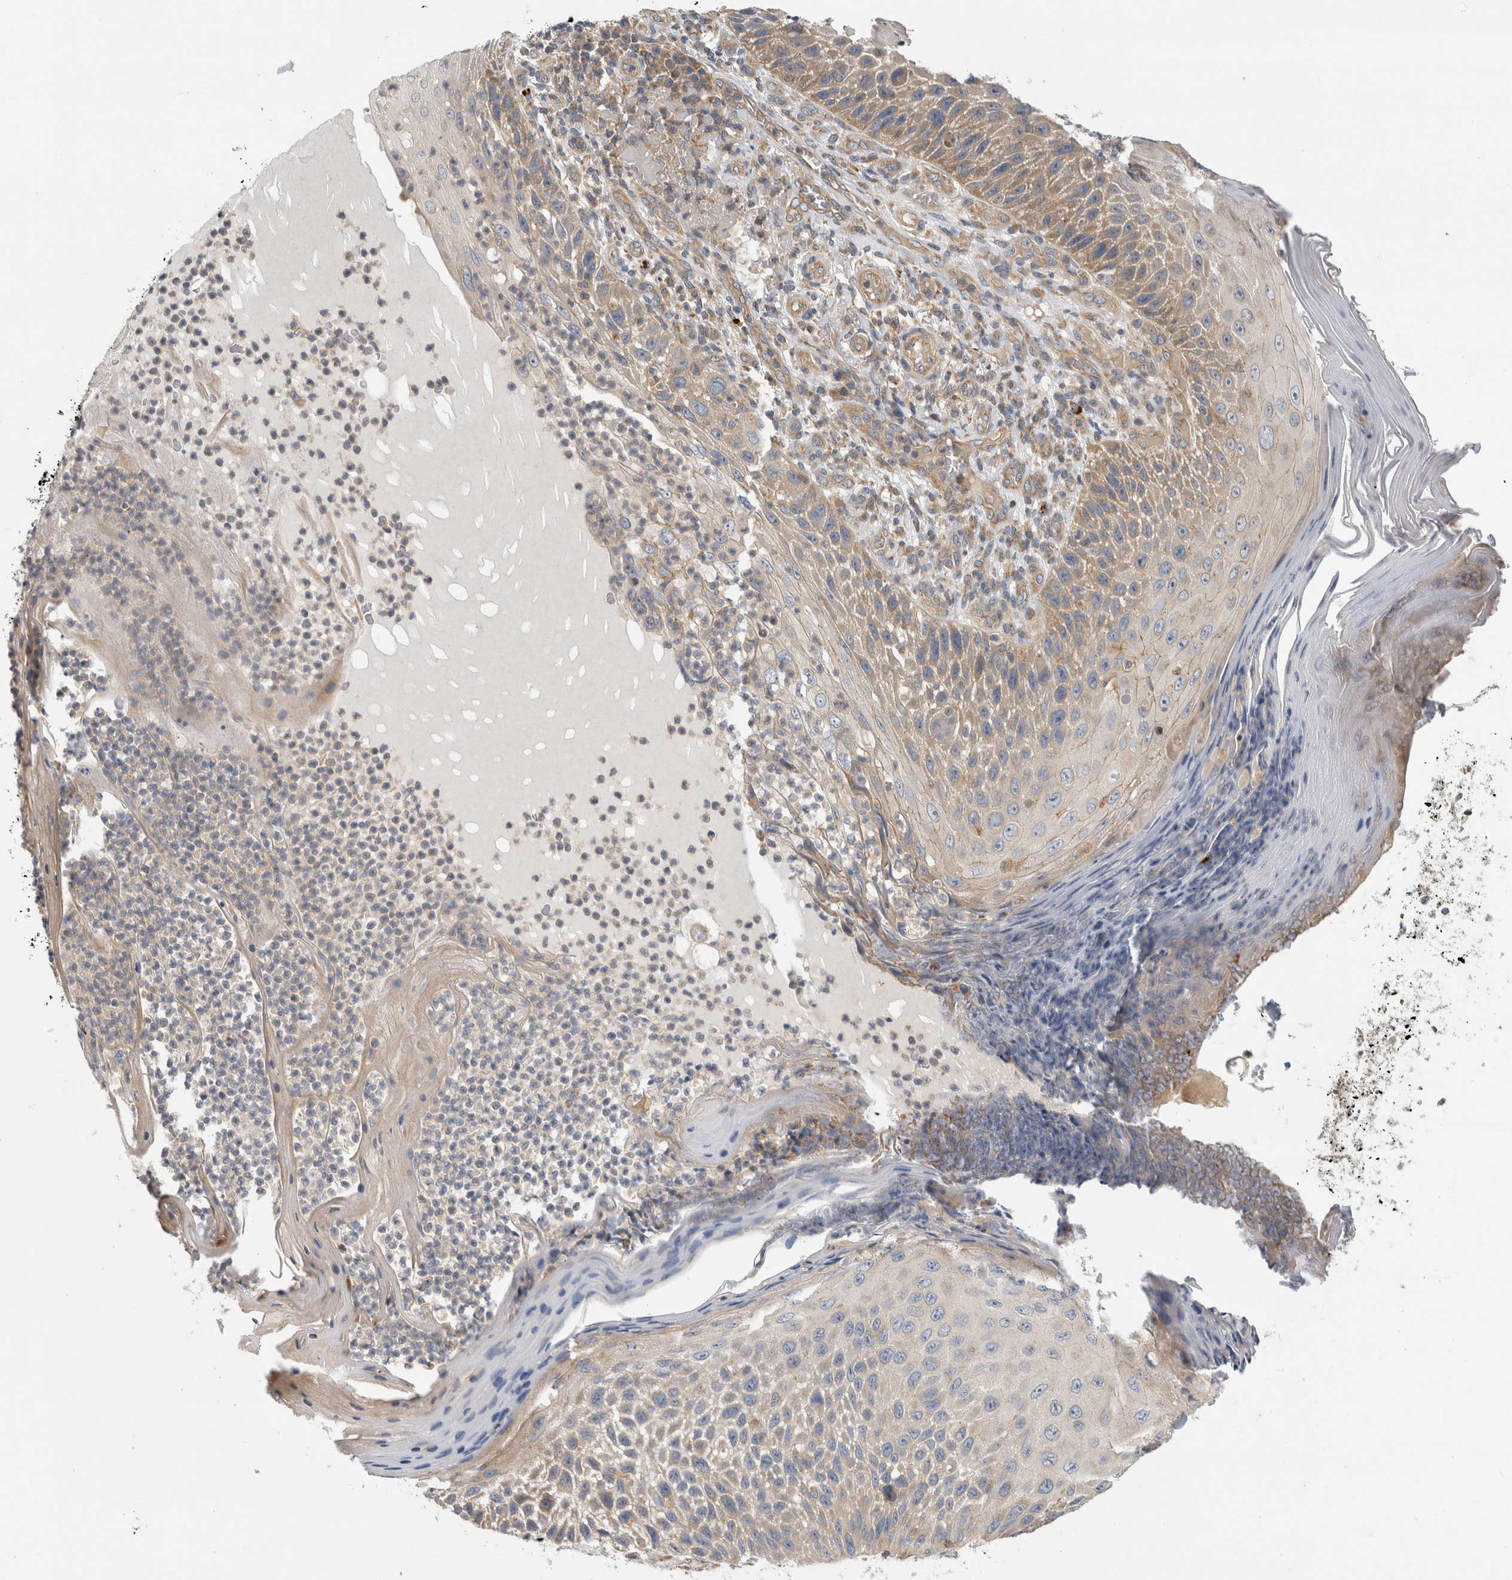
{"staining": {"intensity": "moderate", "quantity": "<25%", "location": "cytoplasmic/membranous"}, "tissue": "skin cancer", "cell_type": "Tumor cells", "image_type": "cancer", "snomed": [{"axis": "morphology", "description": "Squamous cell carcinoma, NOS"}, {"axis": "topography", "description": "Skin"}], "caption": "Human skin cancer (squamous cell carcinoma) stained for a protein (brown) displays moderate cytoplasmic/membranous positive positivity in approximately <25% of tumor cells.", "gene": "GRIK2", "patient": {"sex": "female", "age": 88}}